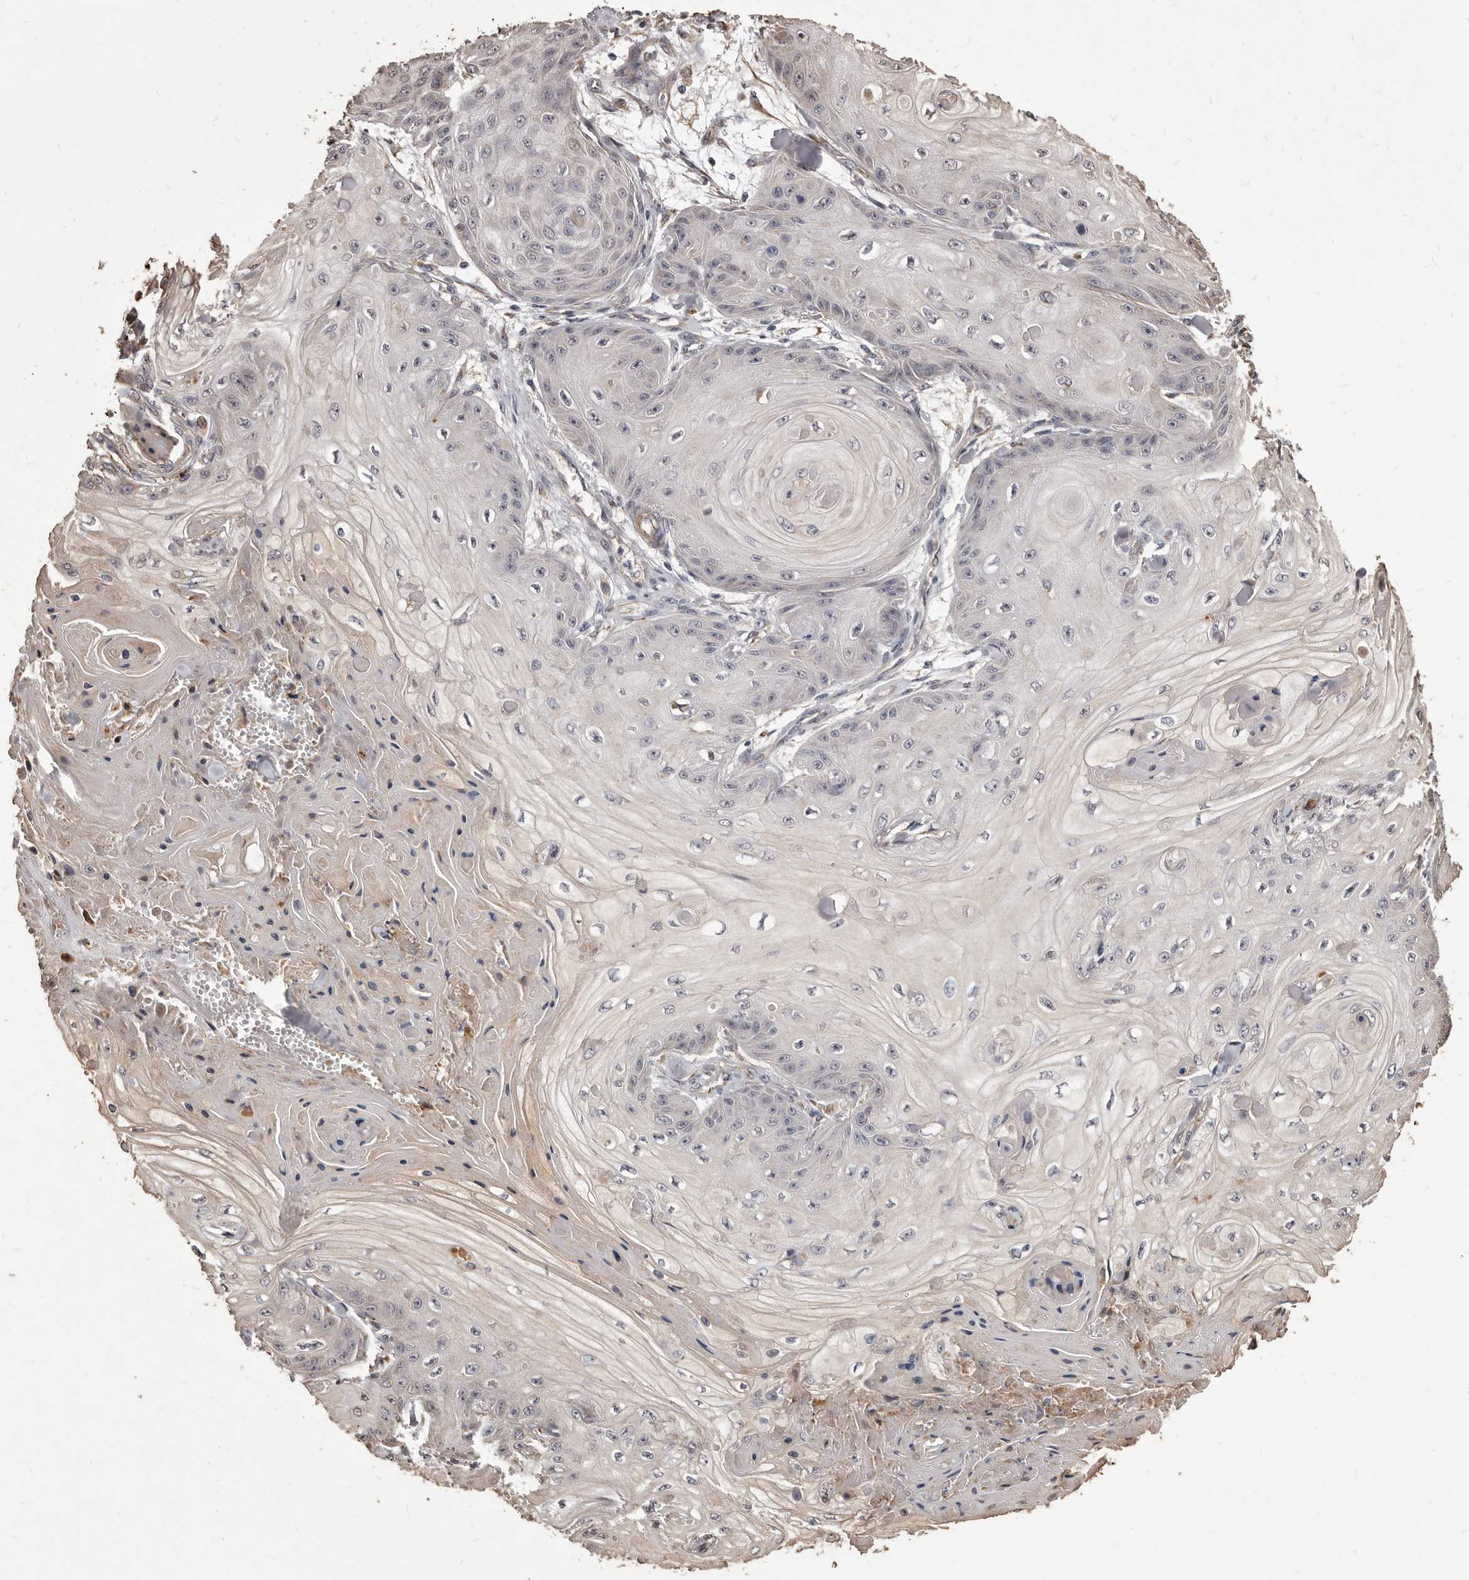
{"staining": {"intensity": "negative", "quantity": "none", "location": "none"}, "tissue": "skin cancer", "cell_type": "Tumor cells", "image_type": "cancer", "snomed": [{"axis": "morphology", "description": "Squamous cell carcinoma, NOS"}, {"axis": "topography", "description": "Skin"}], "caption": "There is no significant positivity in tumor cells of squamous cell carcinoma (skin).", "gene": "ALPK1", "patient": {"sex": "male", "age": 74}}